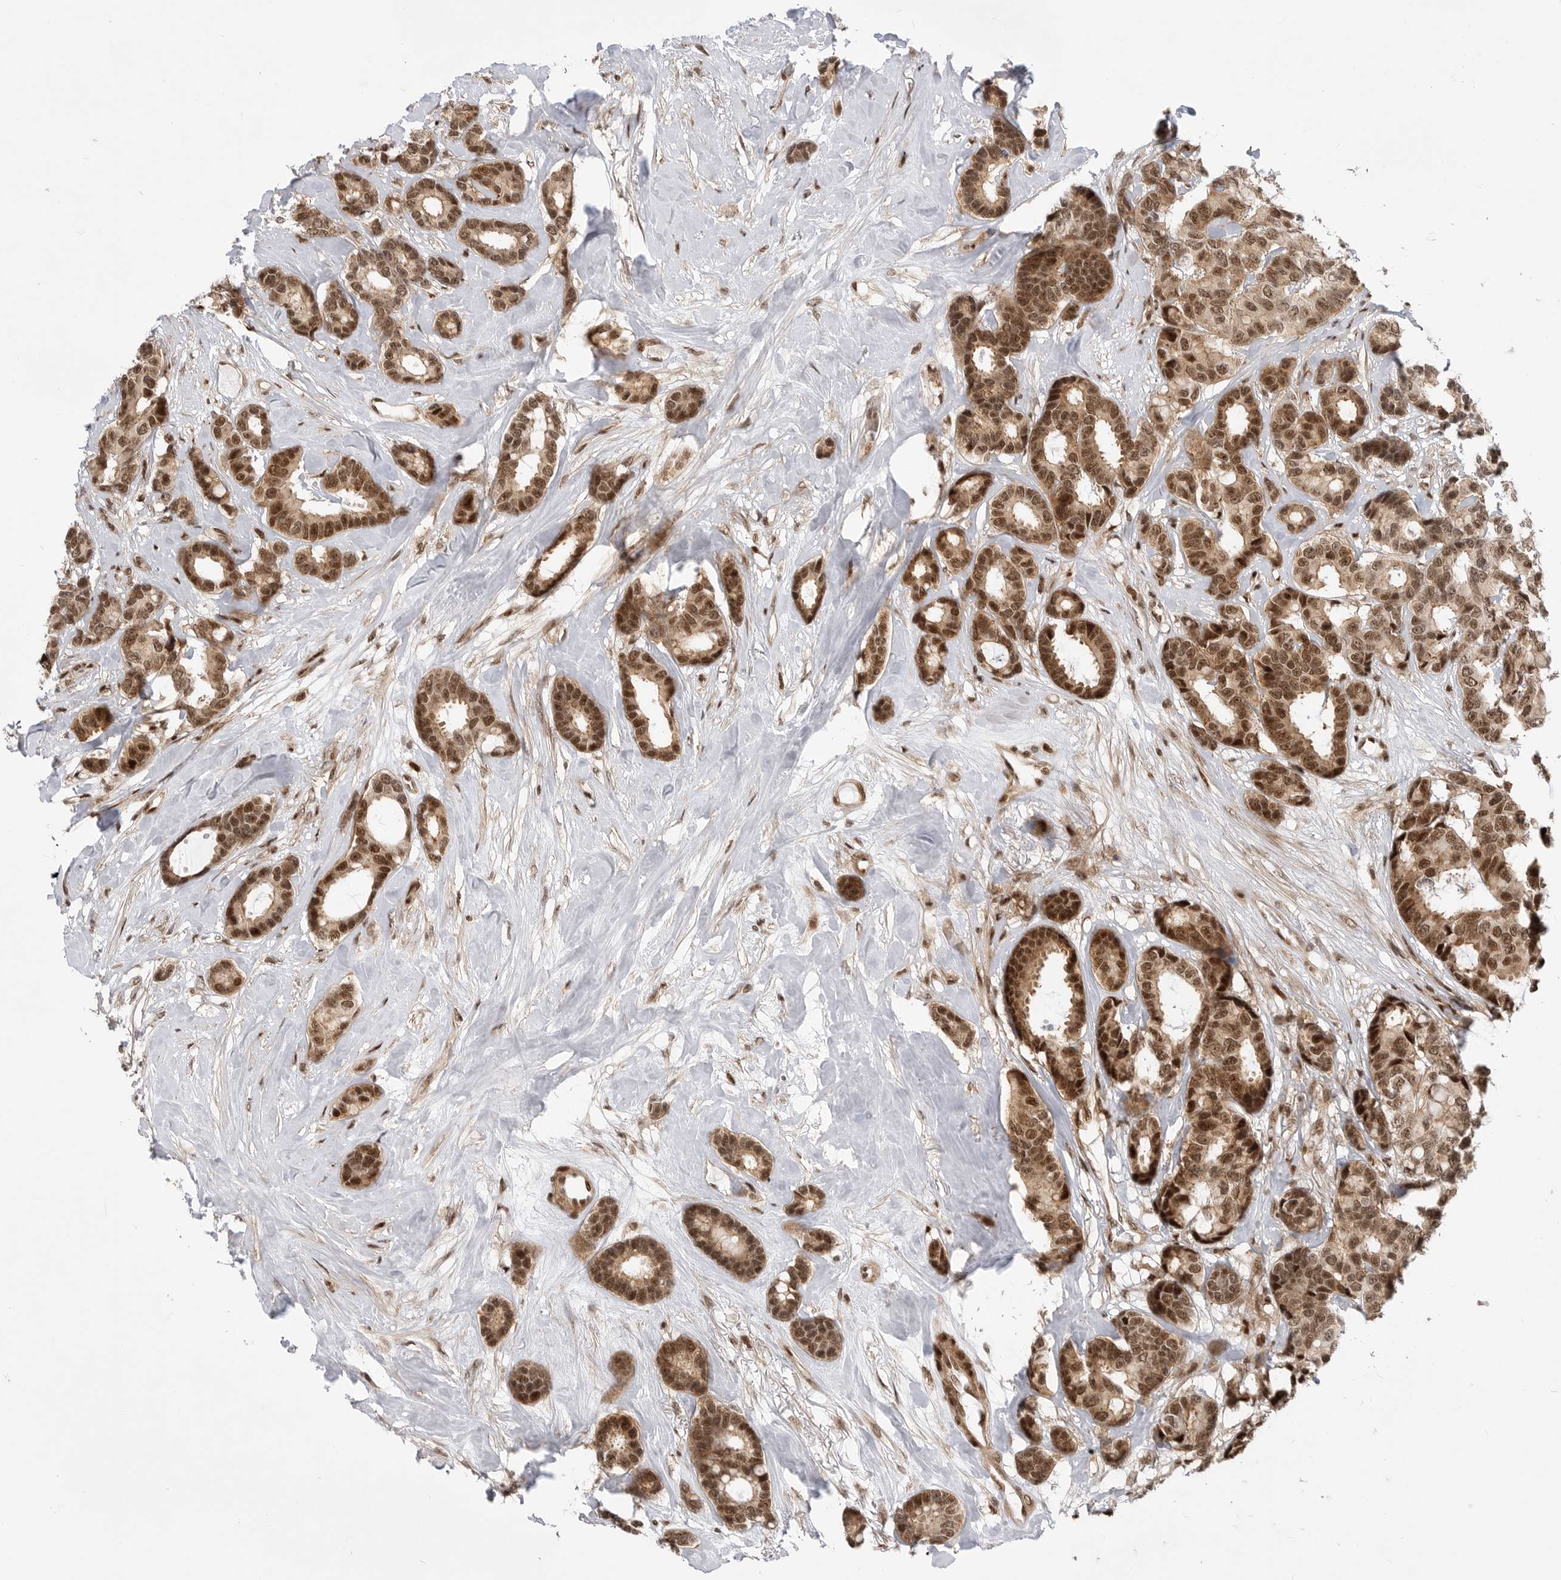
{"staining": {"intensity": "strong", "quantity": ">75%", "location": "nuclear"}, "tissue": "breast cancer", "cell_type": "Tumor cells", "image_type": "cancer", "snomed": [{"axis": "morphology", "description": "Duct carcinoma"}, {"axis": "topography", "description": "Breast"}], "caption": "This is an image of immunohistochemistry staining of breast cancer, which shows strong staining in the nuclear of tumor cells.", "gene": "GPATCH2", "patient": {"sex": "female", "age": 87}}